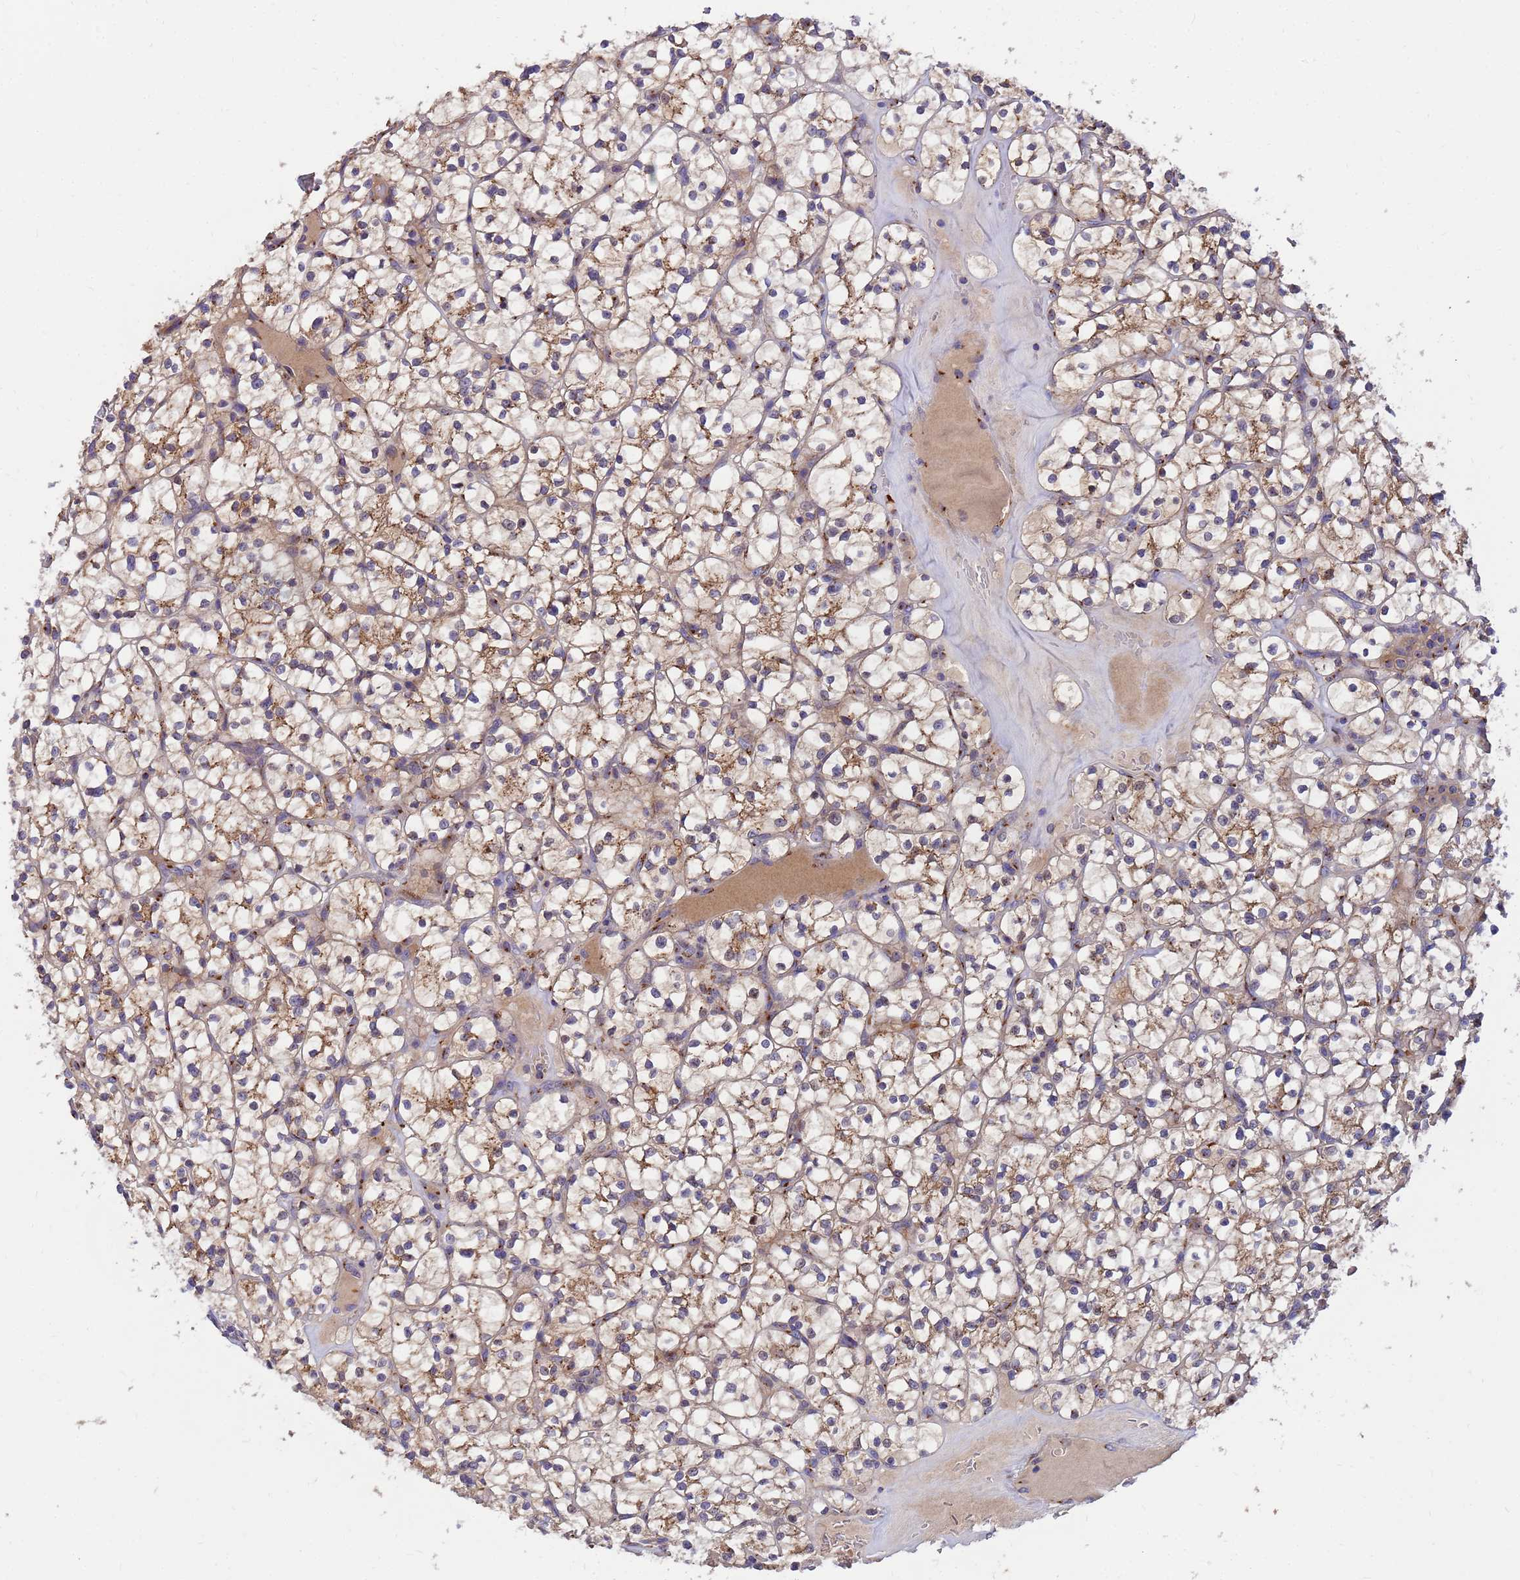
{"staining": {"intensity": "moderate", "quantity": ">75%", "location": "cytoplasmic/membranous"}, "tissue": "renal cancer", "cell_type": "Tumor cells", "image_type": "cancer", "snomed": [{"axis": "morphology", "description": "Adenocarcinoma, NOS"}, {"axis": "topography", "description": "Kidney"}], "caption": "Immunohistochemical staining of human renal cancer (adenocarcinoma) exhibits medium levels of moderate cytoplasmic/membranous staining in about >75% of tumor cells. Using DAB (3,3'-diaminobenzidine) (brown) and hematoxylin (blue) stains, captured at high magnification using brightfield microscopy.", "gene": "HPS3", "patient": {"sex": "female", "age": 64}}